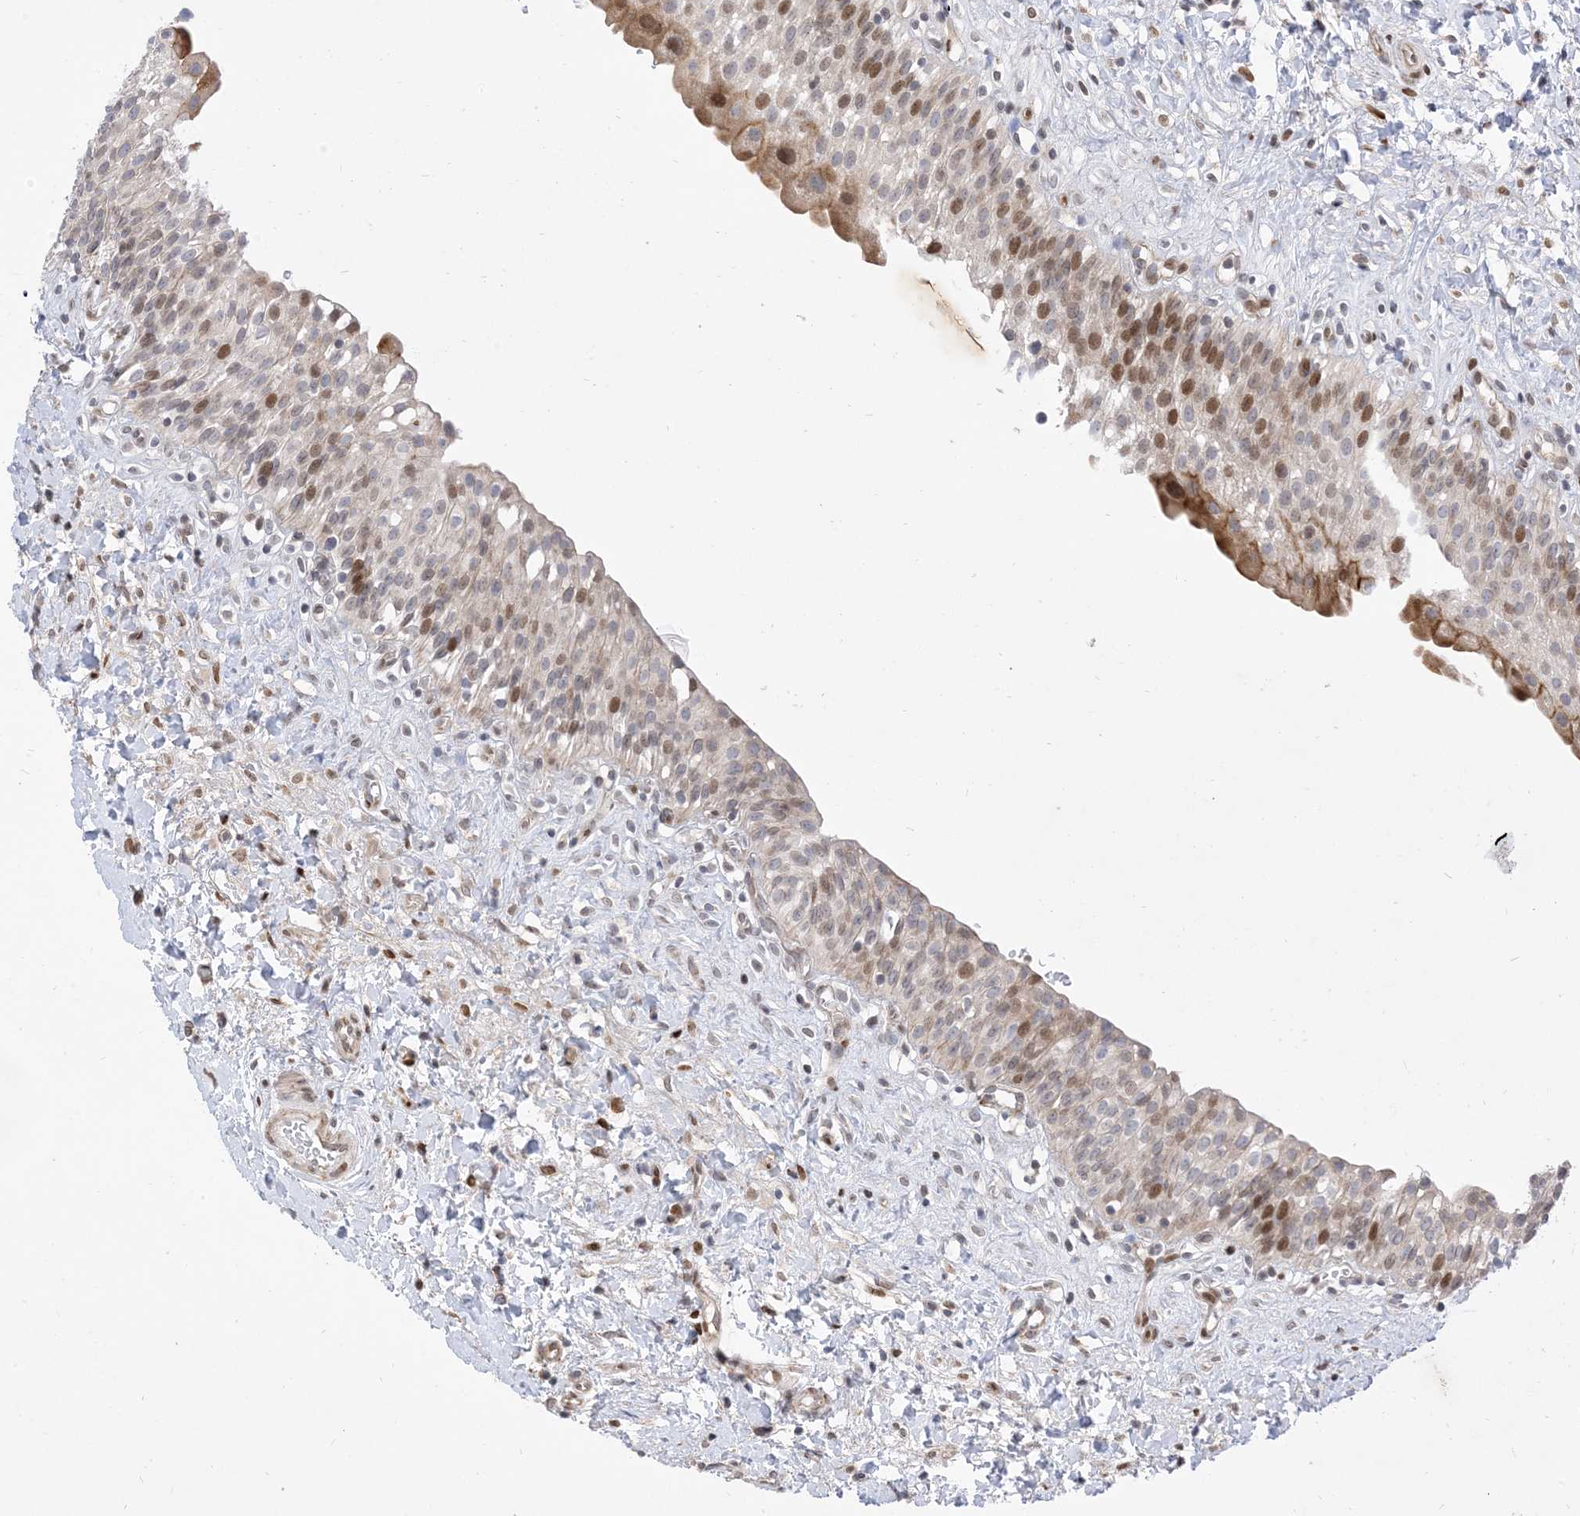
{"staining": {"intensity": "moderate", "quantity": "<25%", "location": "cytoplasmic/membranous,nuclear"}, "tissue": "urinary bladder", "cell_type": "Urothelial cells", "image_type": "normal", "snomed": [{"axis": "morphology", "description": "Normal tissue, NOS"}, {"axis": "topography", "description": "Urinary bladder"}], "caption": "Approximately <25% of urothelial cells in normal human urinary bladder demonstrate moderate cytoplasmic/membranous,nuclear protein staining as visualized by brown immunohistochemical staining.", "gene": "TYSND1", "patient": {"sex": "male", "age": 51}}